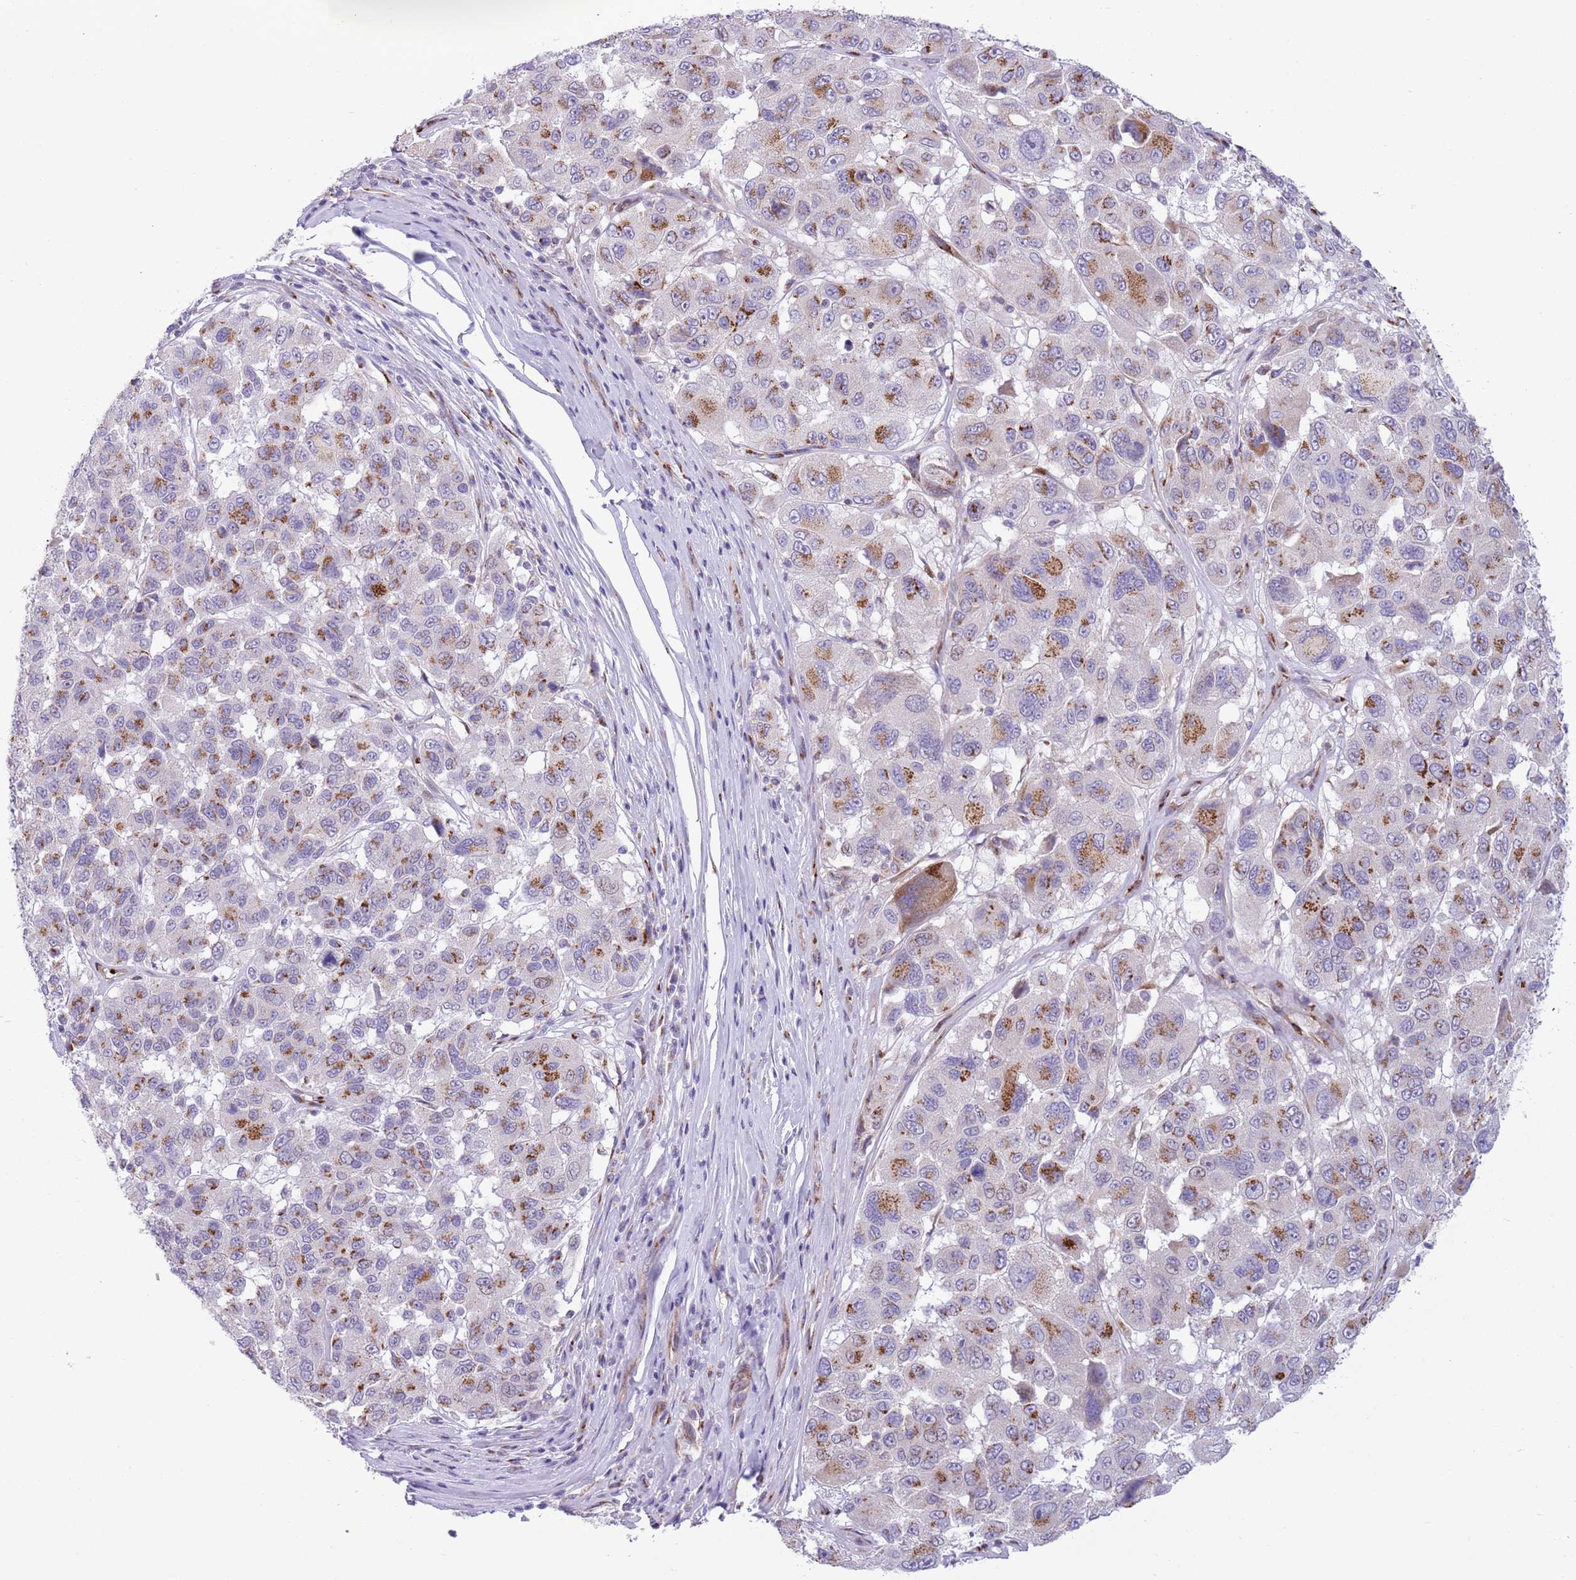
{"staining": {"intensity": "strong", "quantity": "25%-75%", "location": "cytoplasmic/membranous"}, "tissue": "melanoma", "cell_type": "Tumor cells", "image_type": "cancer", "snomed": [{"axis": "morphology", "description": "Malignant melanoma, NOS"}, {"axis": "topography", "description": "Skin"}], "caption": "Human malignant melanoma stained with a brown dye reveals strong cytoplasmic/membranous positive staining in about 25%-75% of tumor cells.", "gene": "C20orf96", "patient": {"sex": "female", "age": 66}}